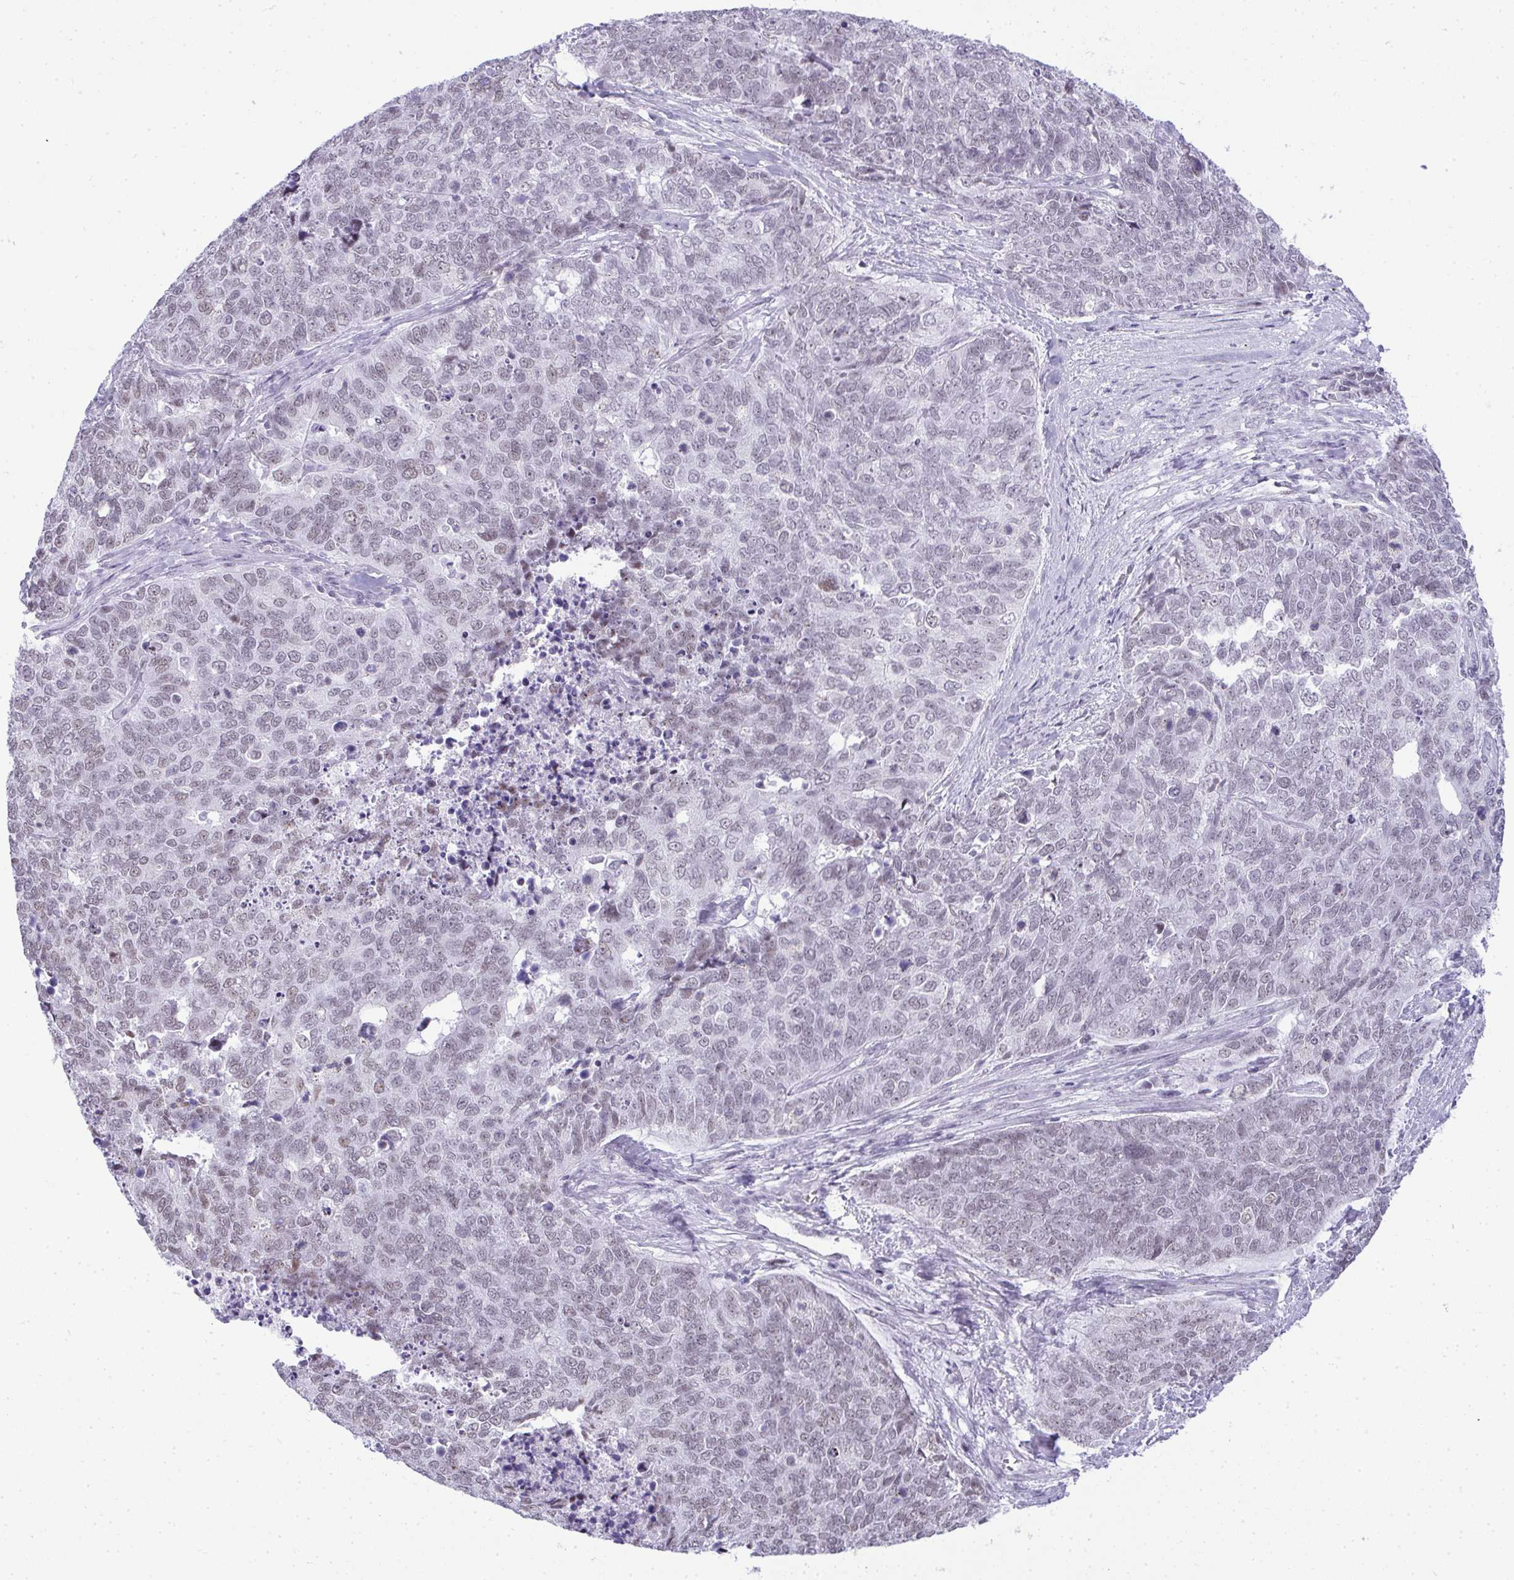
{"staining": {"intensity": "negative", "quantity": "none", "location": "none"}, "tissue": "cervical cancer", "cell_type": "Tumor cells", "image_type": "cancer", "snomed": [{"axis": "morphology", "description": "Adenocarcinoma, NOS"}, {"axis": "topography", "description": "Cervix"}], "caption": "The image exhibits no significant expression in tumor cells of cervical cancer (adenocarcinoma). (DAB IHC visualized using brightfield microscopy, high magnification).", "gene": "PLA2G1B", "patient": {"sex": "female", "age": 63}}